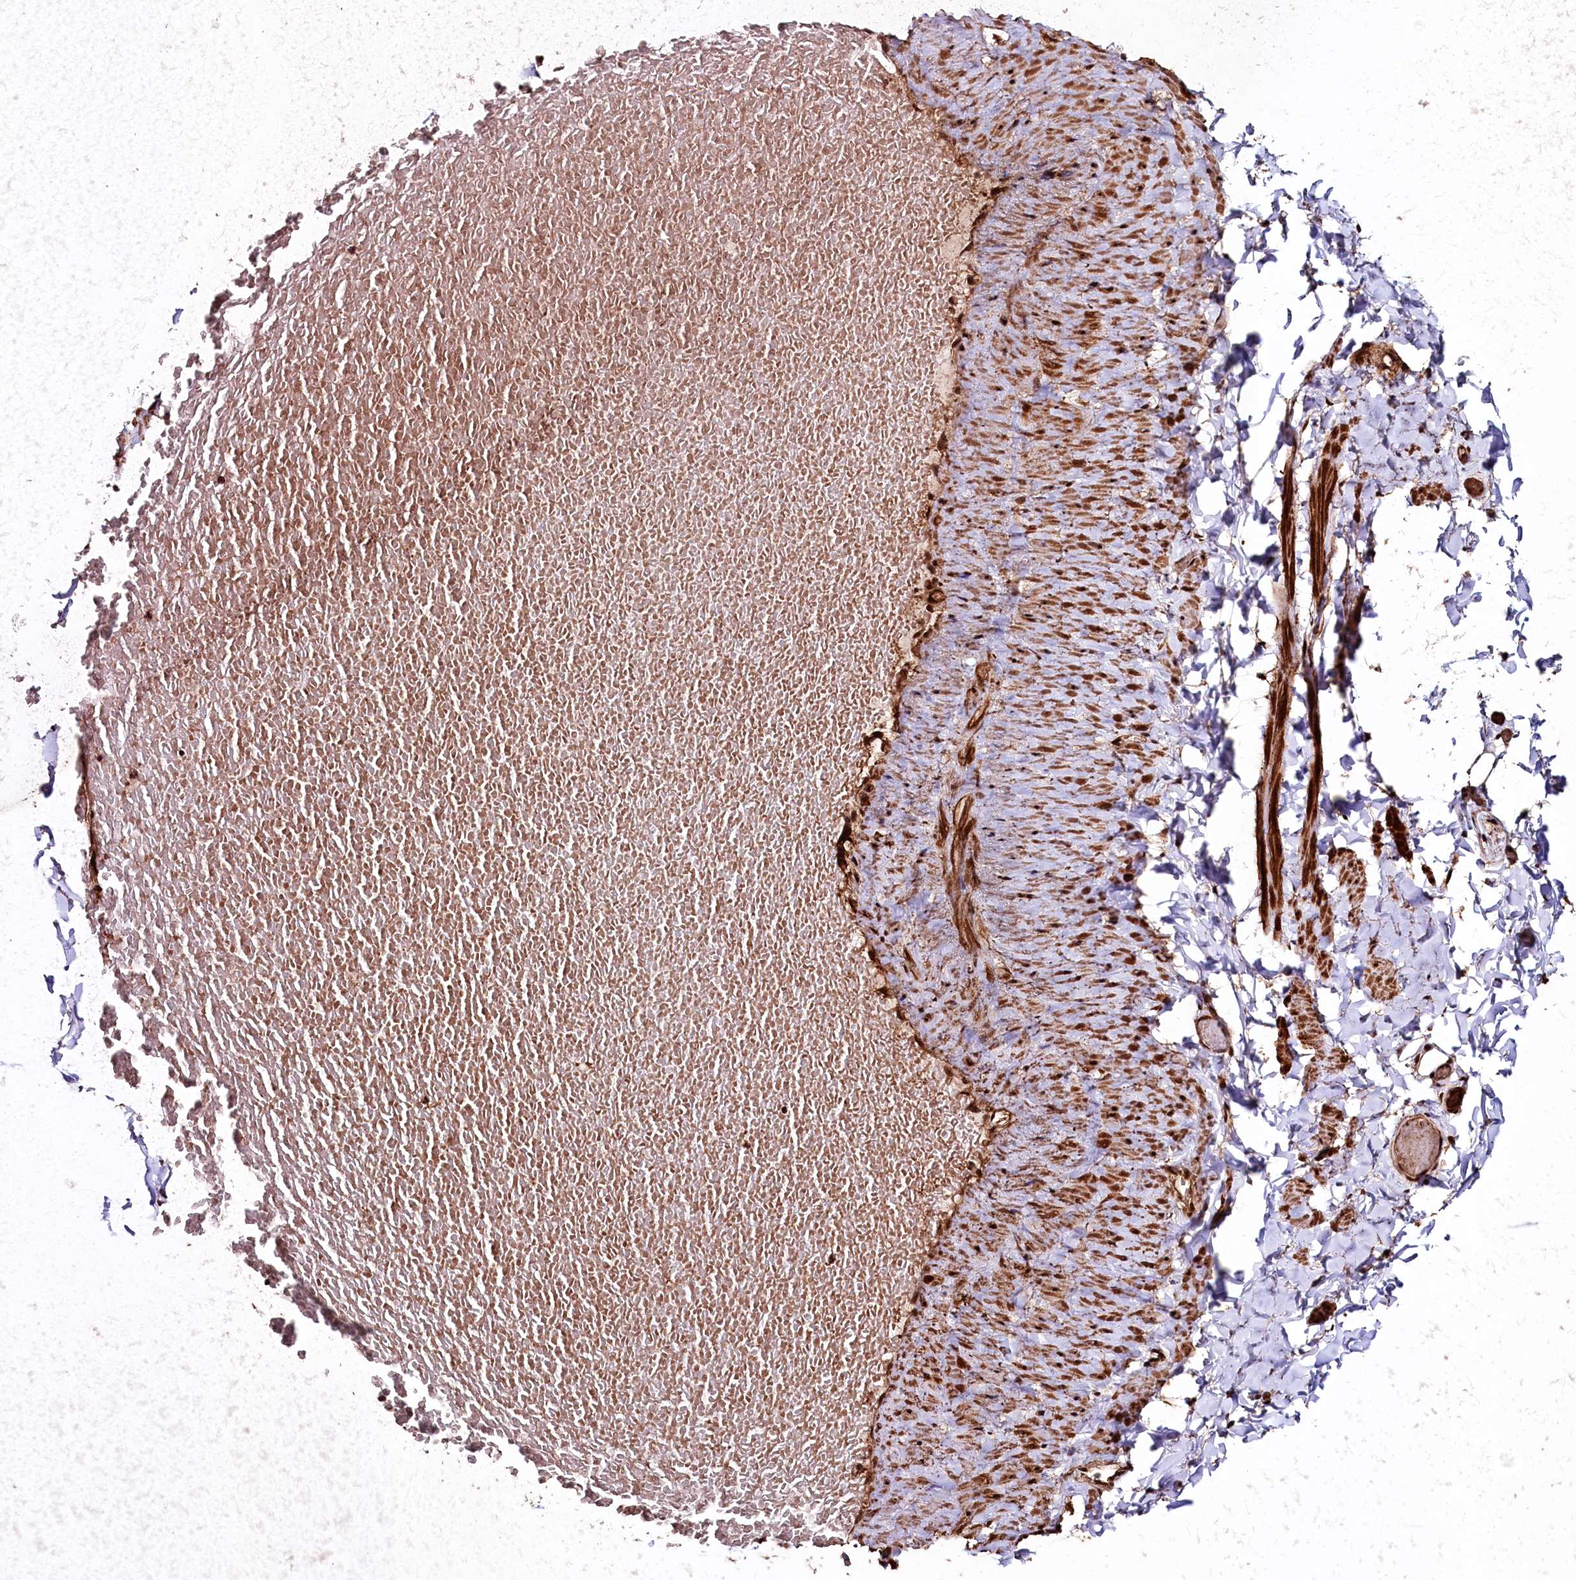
{"staining": {"intensity": "strong", "quantity": ">75%", "location": "nuclear"}, "tissue": "adipose tissue", "cell_type": "Adipocytes", "image_type": "normal", "snomed": [{"axis": "morphology", "description": "Normal tissue, NOS"}, {"axis": "topography", "description": "Adipose tissue"}, {"axis": "topography", "description": "Vascular tissue"}, {"axis": "topography", "description": "Peripheral nerve tissue"}], "caption": "Immunohistochemistry image of normal adipose tissue: human adipose tissue stained using immunohistochemistry exhibits high levels of strong protein expression localized specifically in the nuclear of adipocytes, appearing as a nuclear brown color.", "gene": "SFSWAP", "patient": {"sex": "male", "age": 25}}